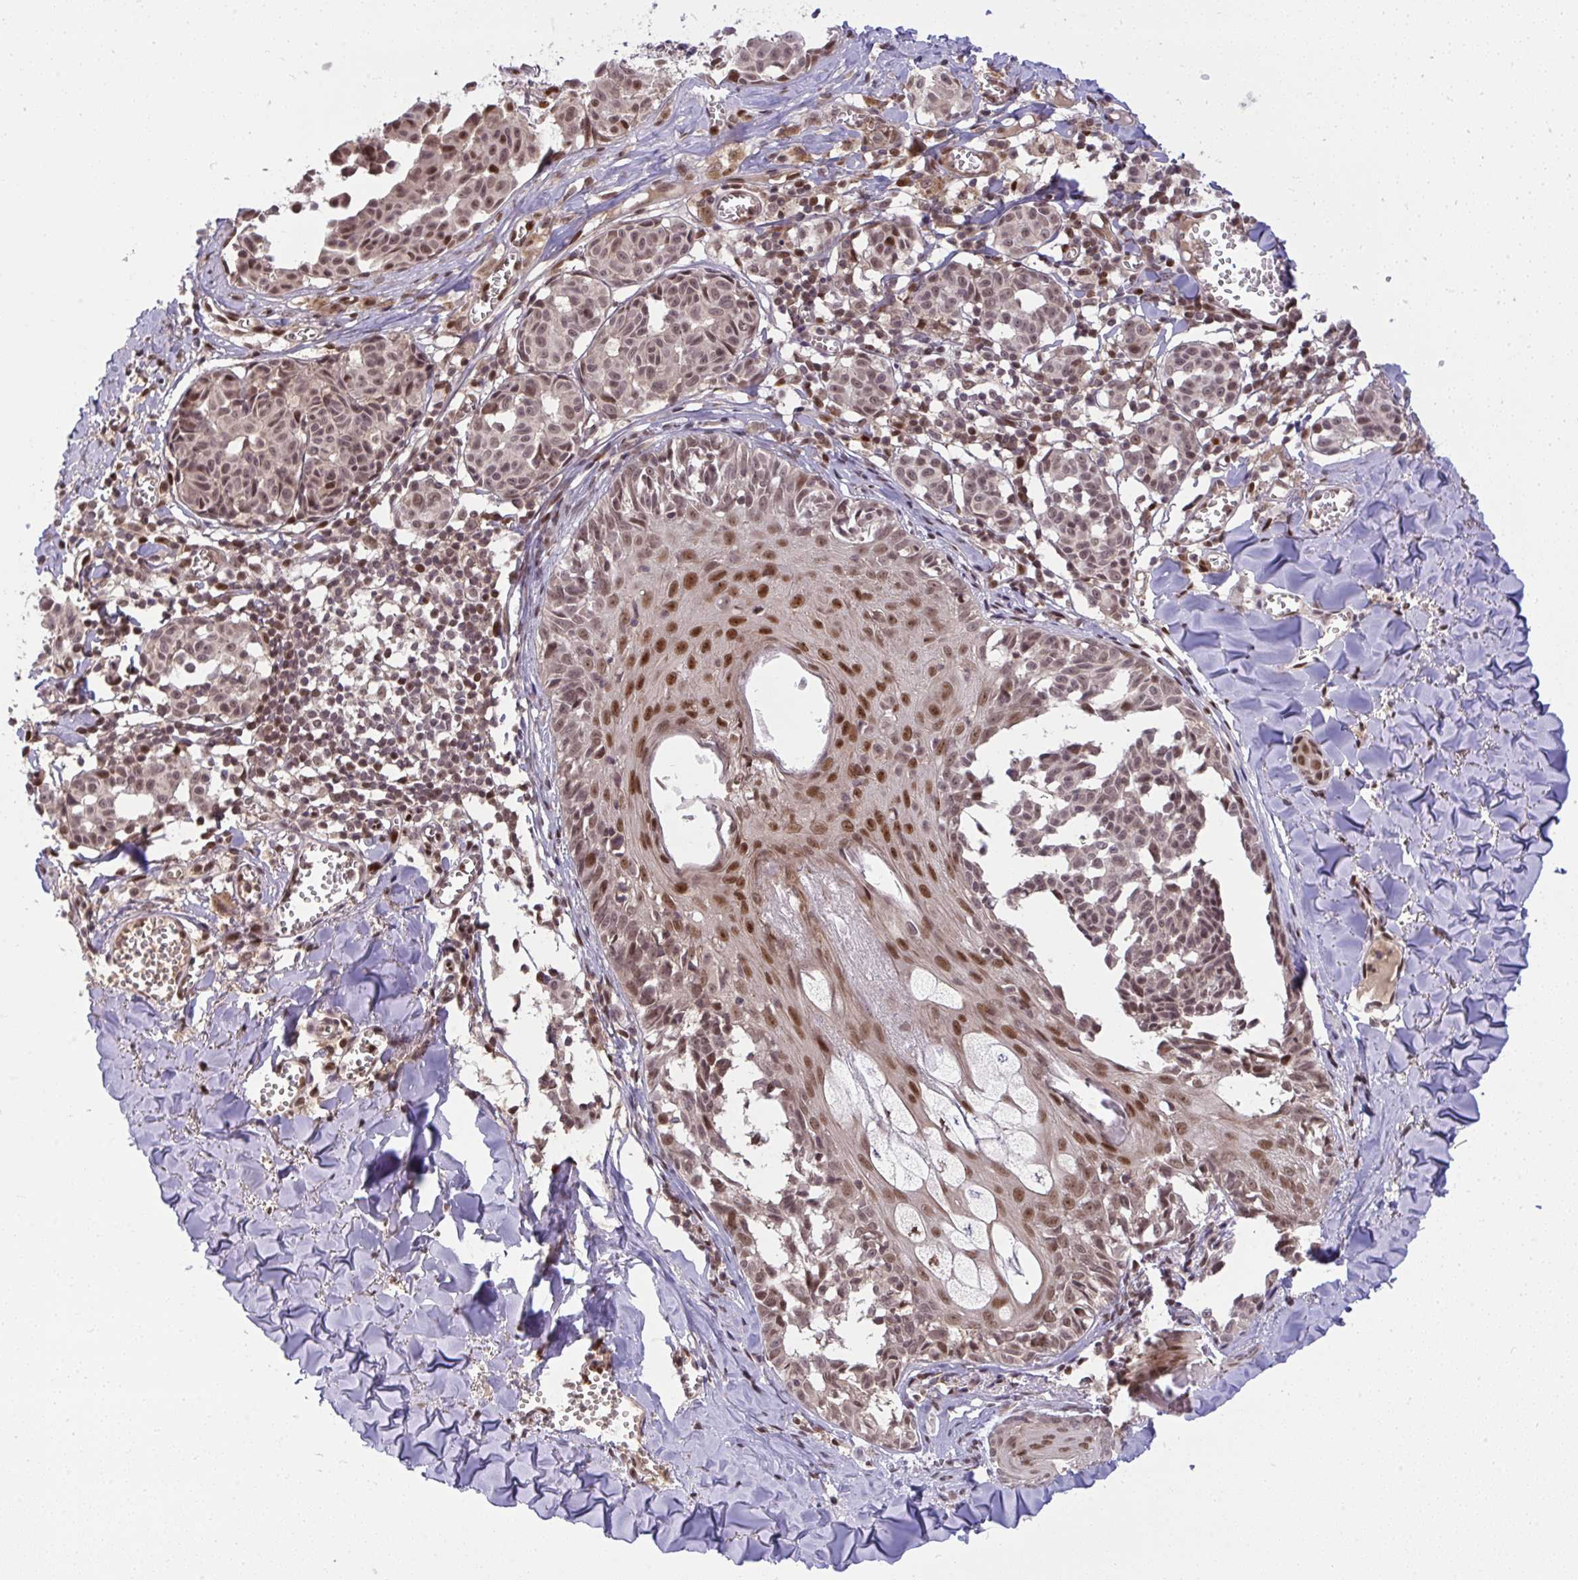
{"staining": {"intensity": "moderate", "quantity": ">75%", "location": "nuclear"}, "tissue": "melanoma", "cell_type": "Tumor cells", "image_type": "cancer", "snomed": [{"axis": "morphology", "description": "Malignant melanoma, NOS"}, {"axis": "topography", "description": "Skin"}], "caption": "Melanoma stained for a protein (brown) shows moderate nuclear positive expression in about >75% of tumor cells.", "gene": "KLF2", "patient": {"sex": "female", "age": 43}}